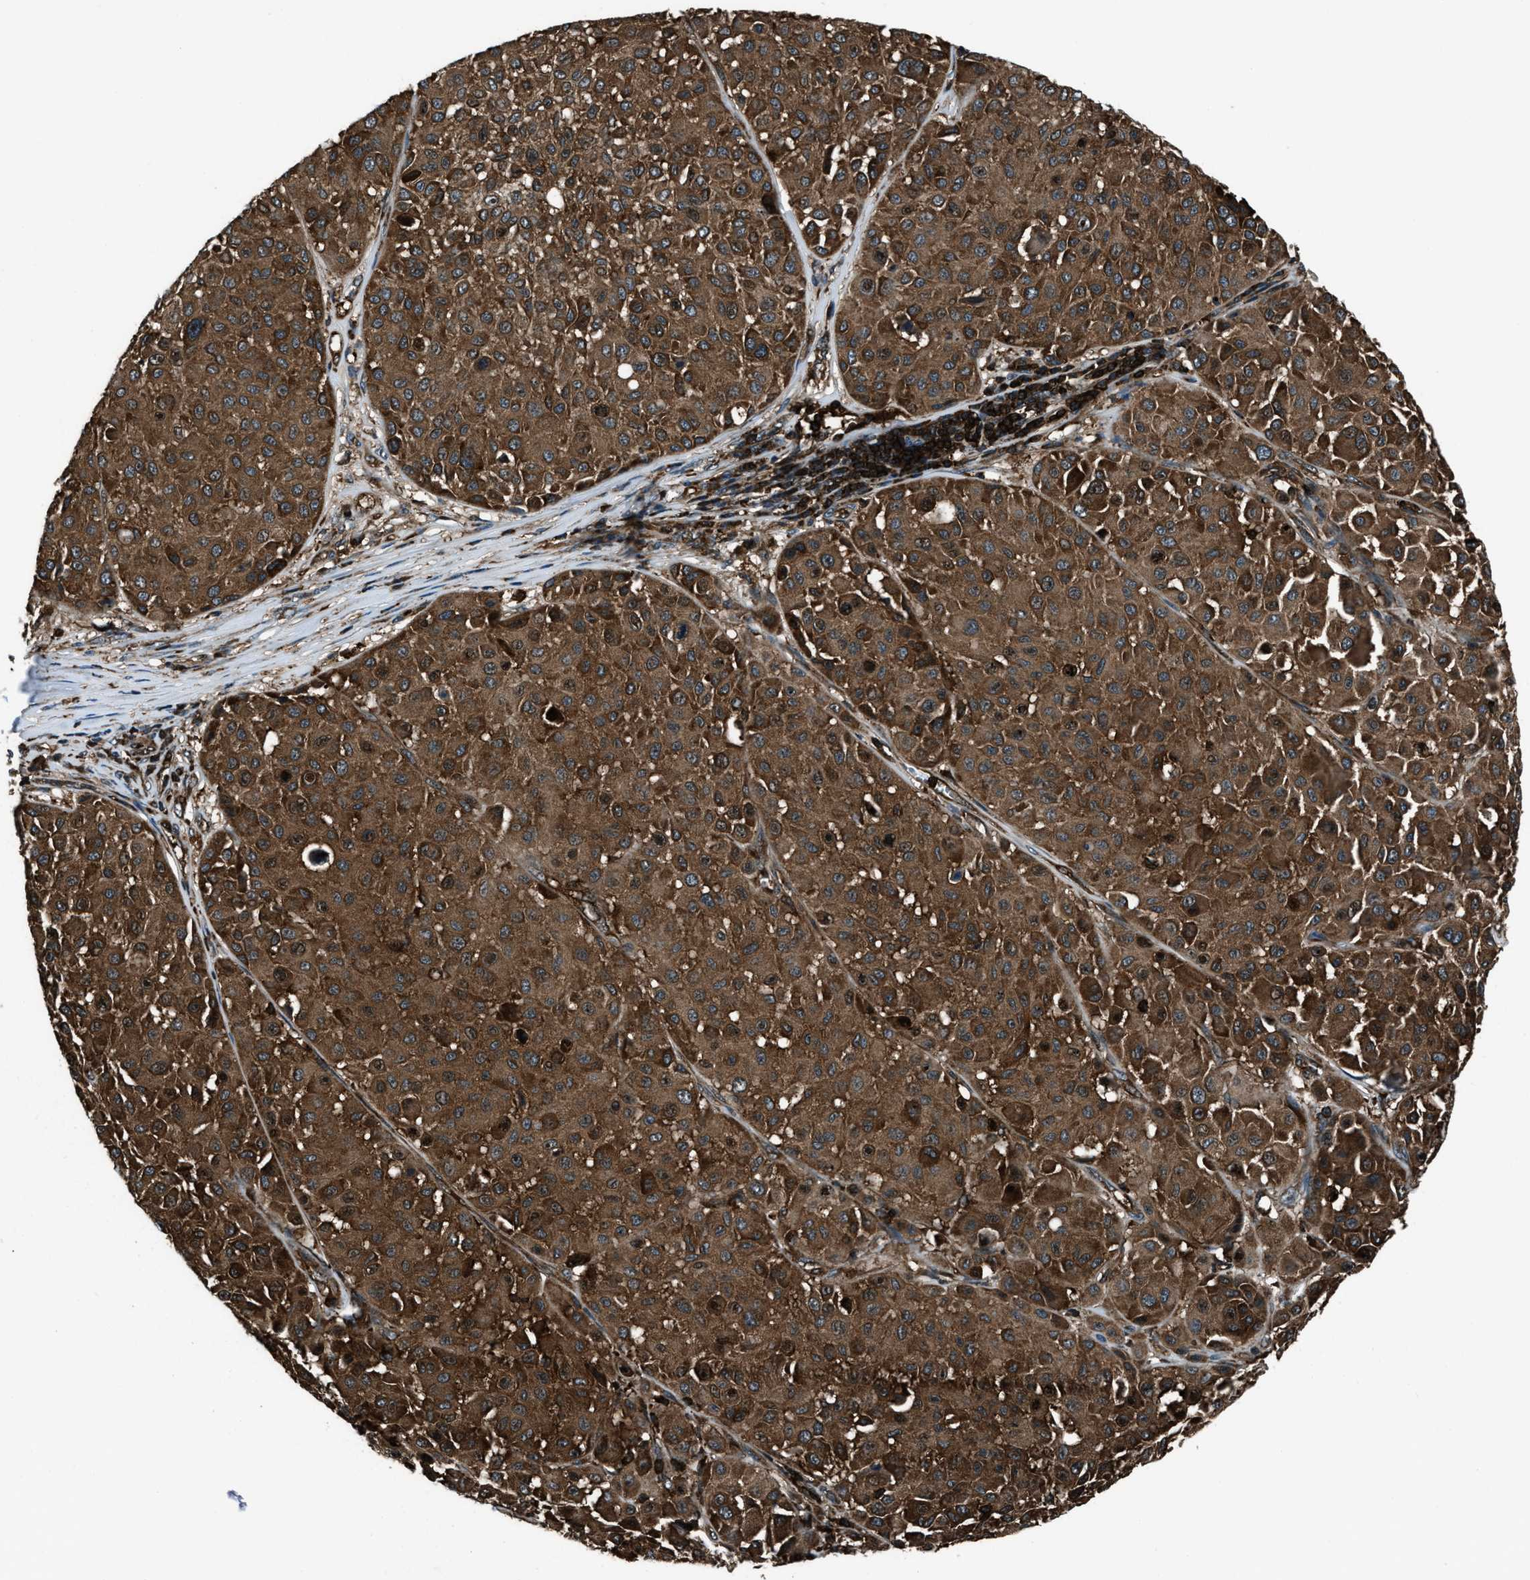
{"staining": {"intensity": "strong", "quantity": ">75%", "location": "cytoplasmic/membranous,nuclear"}, "tissue": "melanoma", "cell_type": "Tumor cells", "image_type": "cancer", "snomed": [{"axis": "morphology", "description": "Malignant melanoma, Metastatic site"}, {"axis": "topography", "description": "Soft tissue"}], "caption": "The micrograph exhibits staining of melanoma, revealing strong cytoplasmic/membranous and nuclear protein positivity (brown color) within tumor cells.", "gene": "SNX30", "patient": {"sex": "male", "age": 41}}